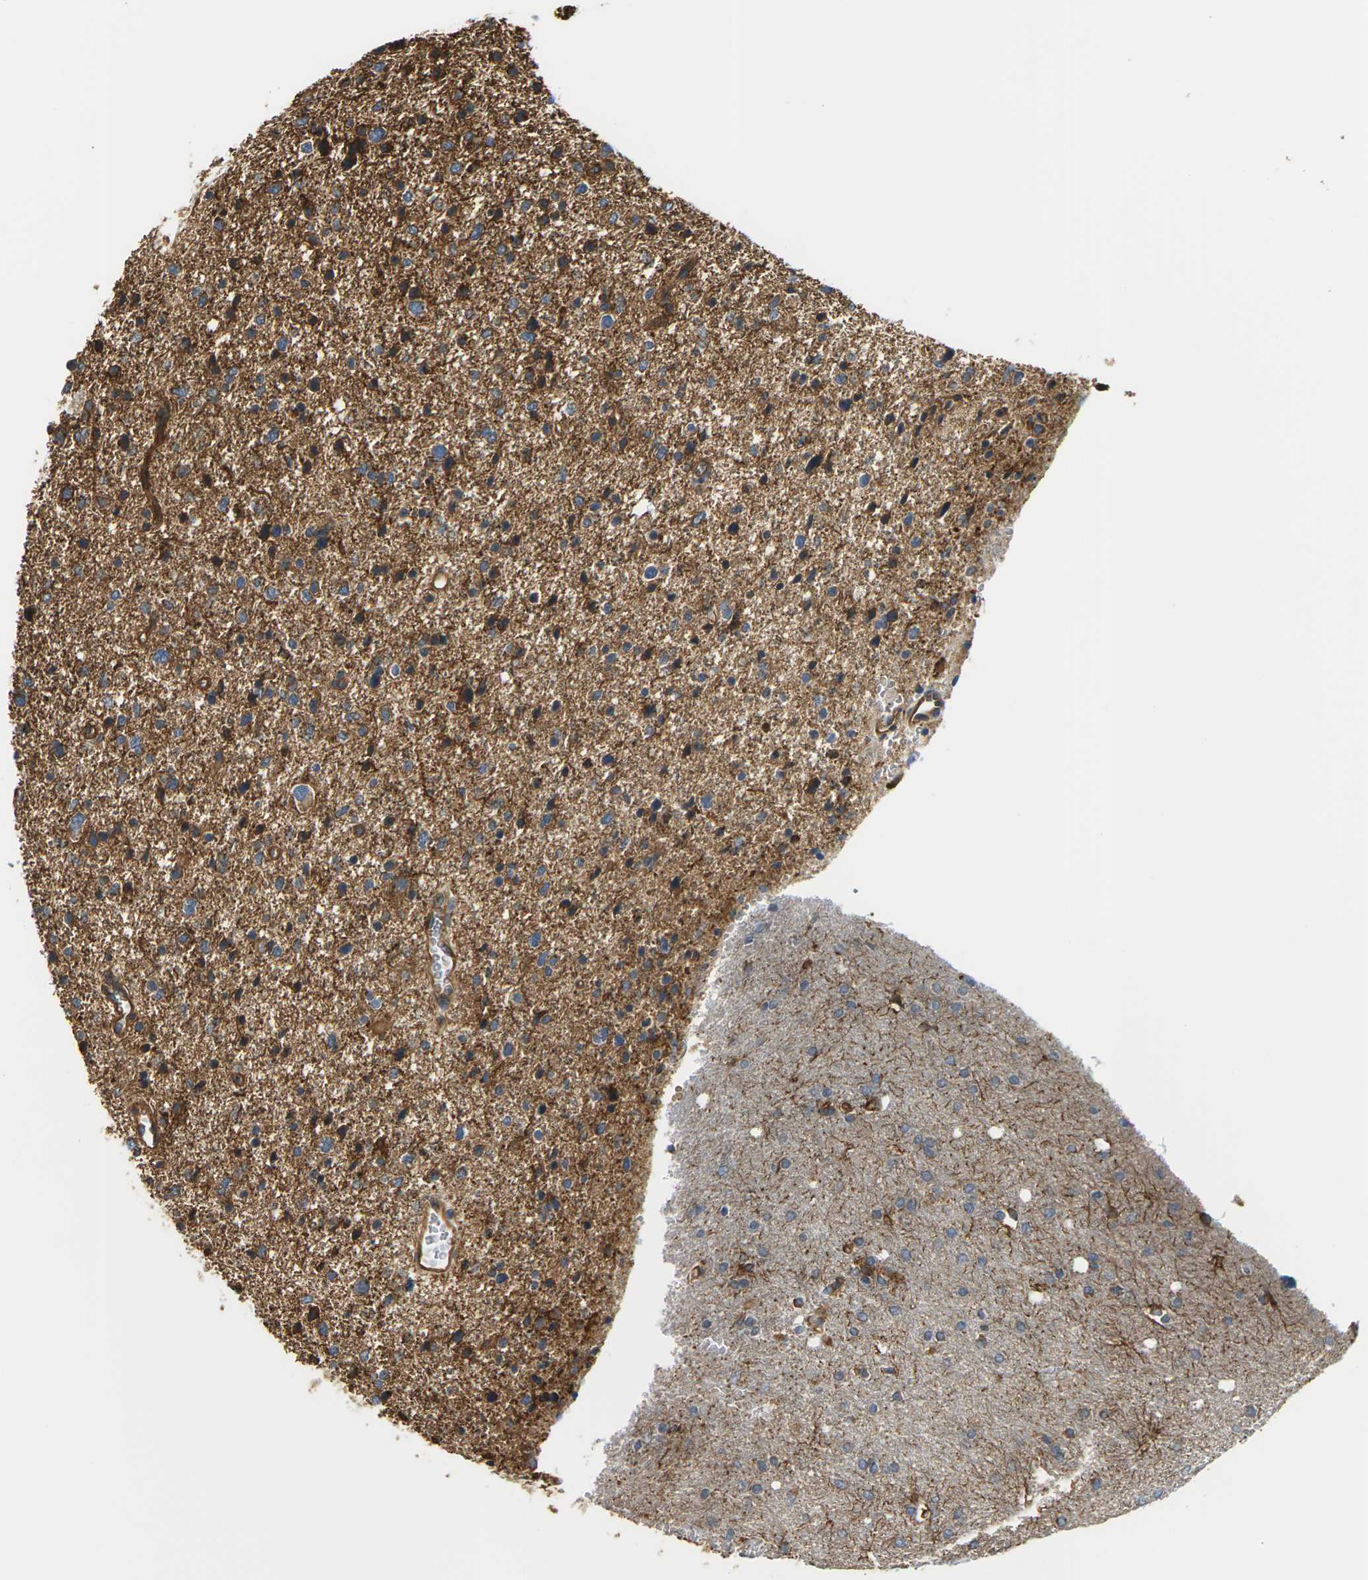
{"staining": {"intensity": "strong", "quantity": ">75%", "location": "cytoplasmic/membranous"}, "tissue": "glioma", "cell_type": "Tumor cells", "image_type": "cancer", "snomed": [{"axis": "morphology", "description": "Glioma, malignant, Low grade"}, {"axis": "topography", "description": "Brain"}], "caption": "Immunohistochemistry (DAB) staining of human malignant glioma (low-grade) demonstrates strong cytoplasmic/membranous protein positivity in about >75% of tumor cells.", "gene": "PCDHB4", "patient": {"sex": "female", "age": 37}}